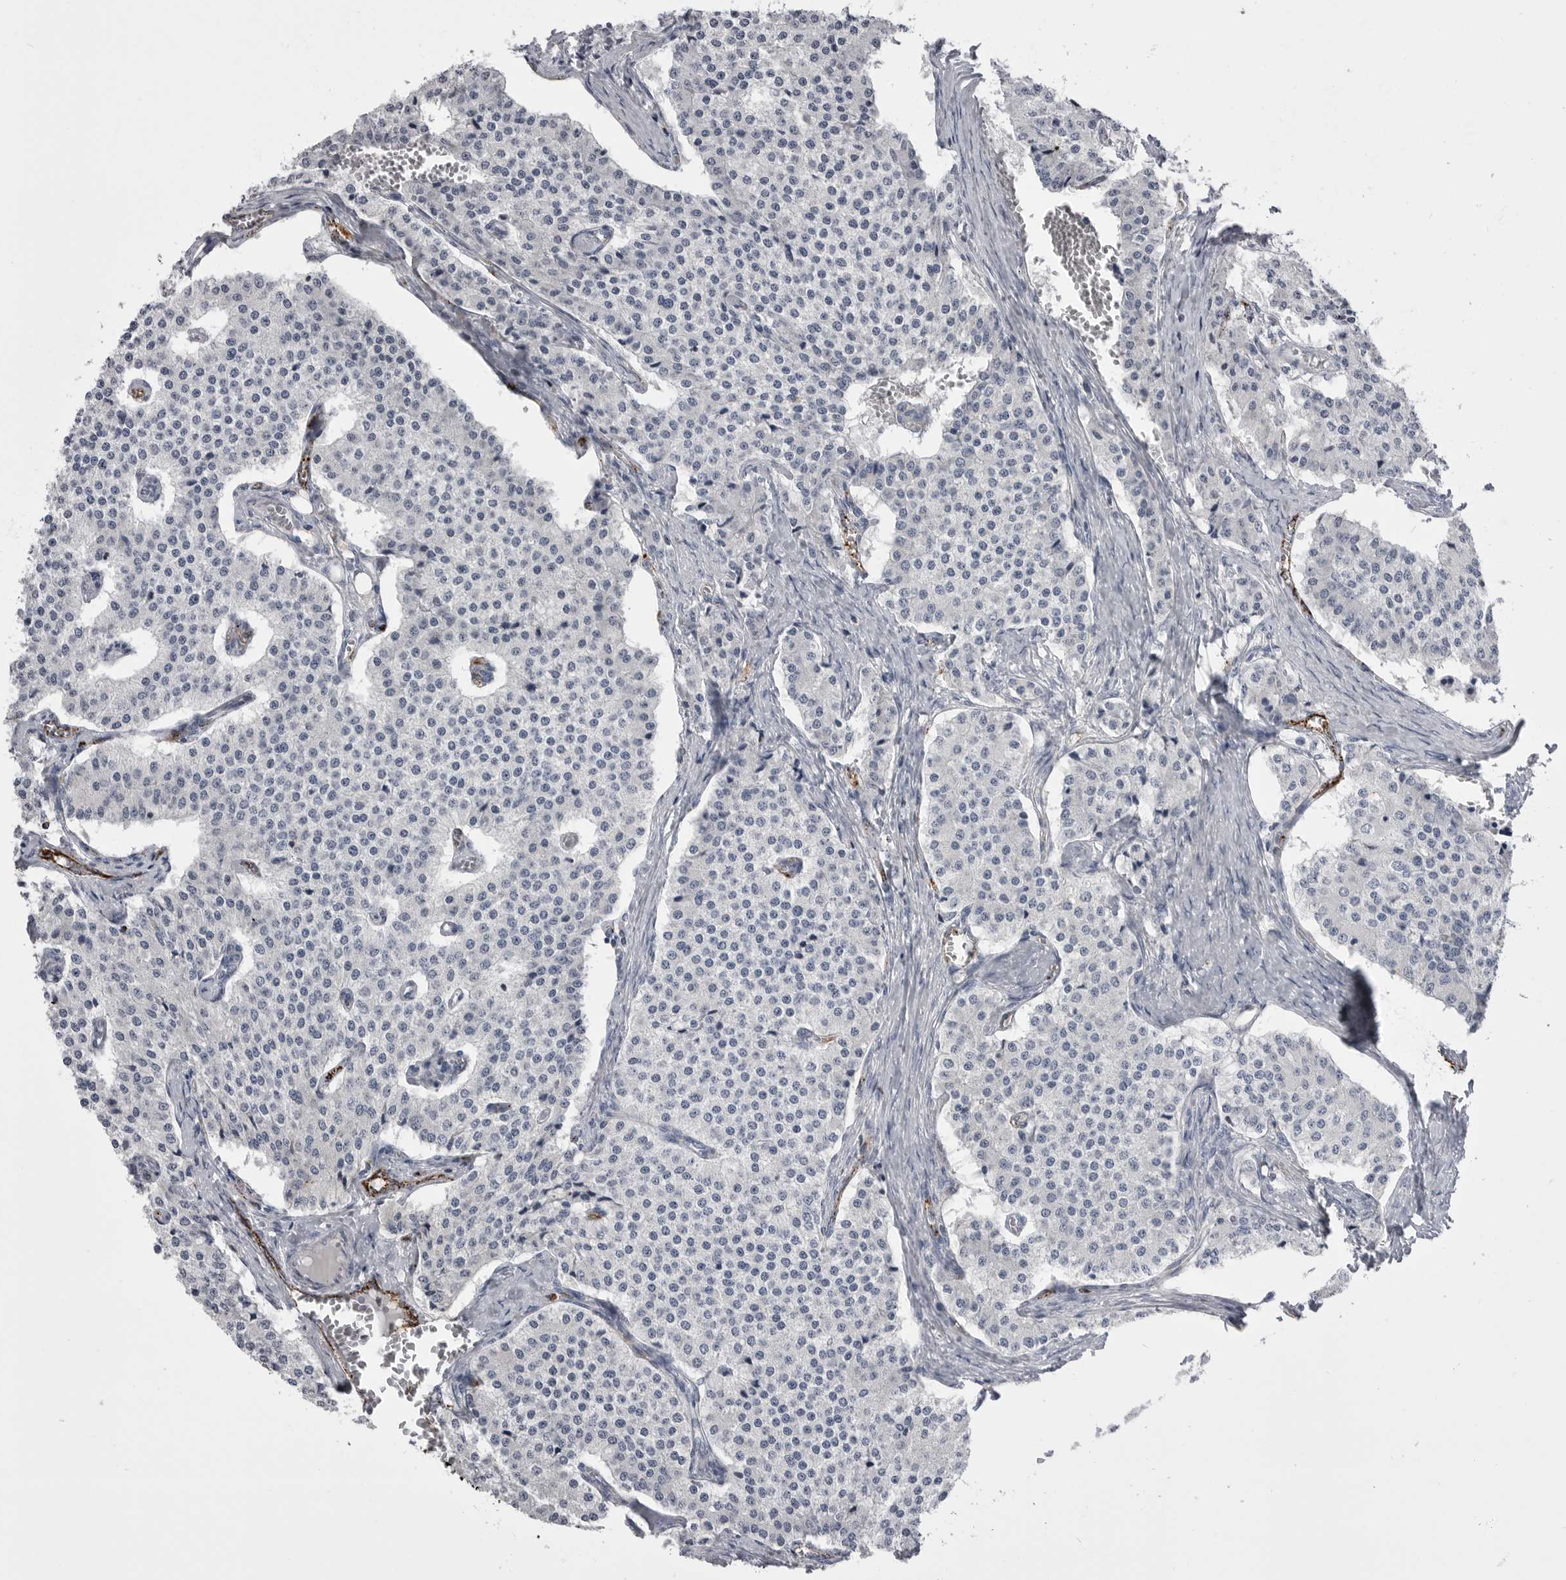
{"staining": {"intensity": "negative", "quantity": "none", "location": "none"}, "tissue": "carcinoid", "cell_type": "Tumor cells", "image_type": "cancer", "snomed": [{"axis": "morphology", "description": "Carcinoid, malignant, NOS"}, {"axis": "topography", "description": "Colon"}], "caption": "Tumor cells show no significant protein expression in malignant carcinoid.", "gene": "PSPN", "patient": {"sex": "female", "age": 52}}